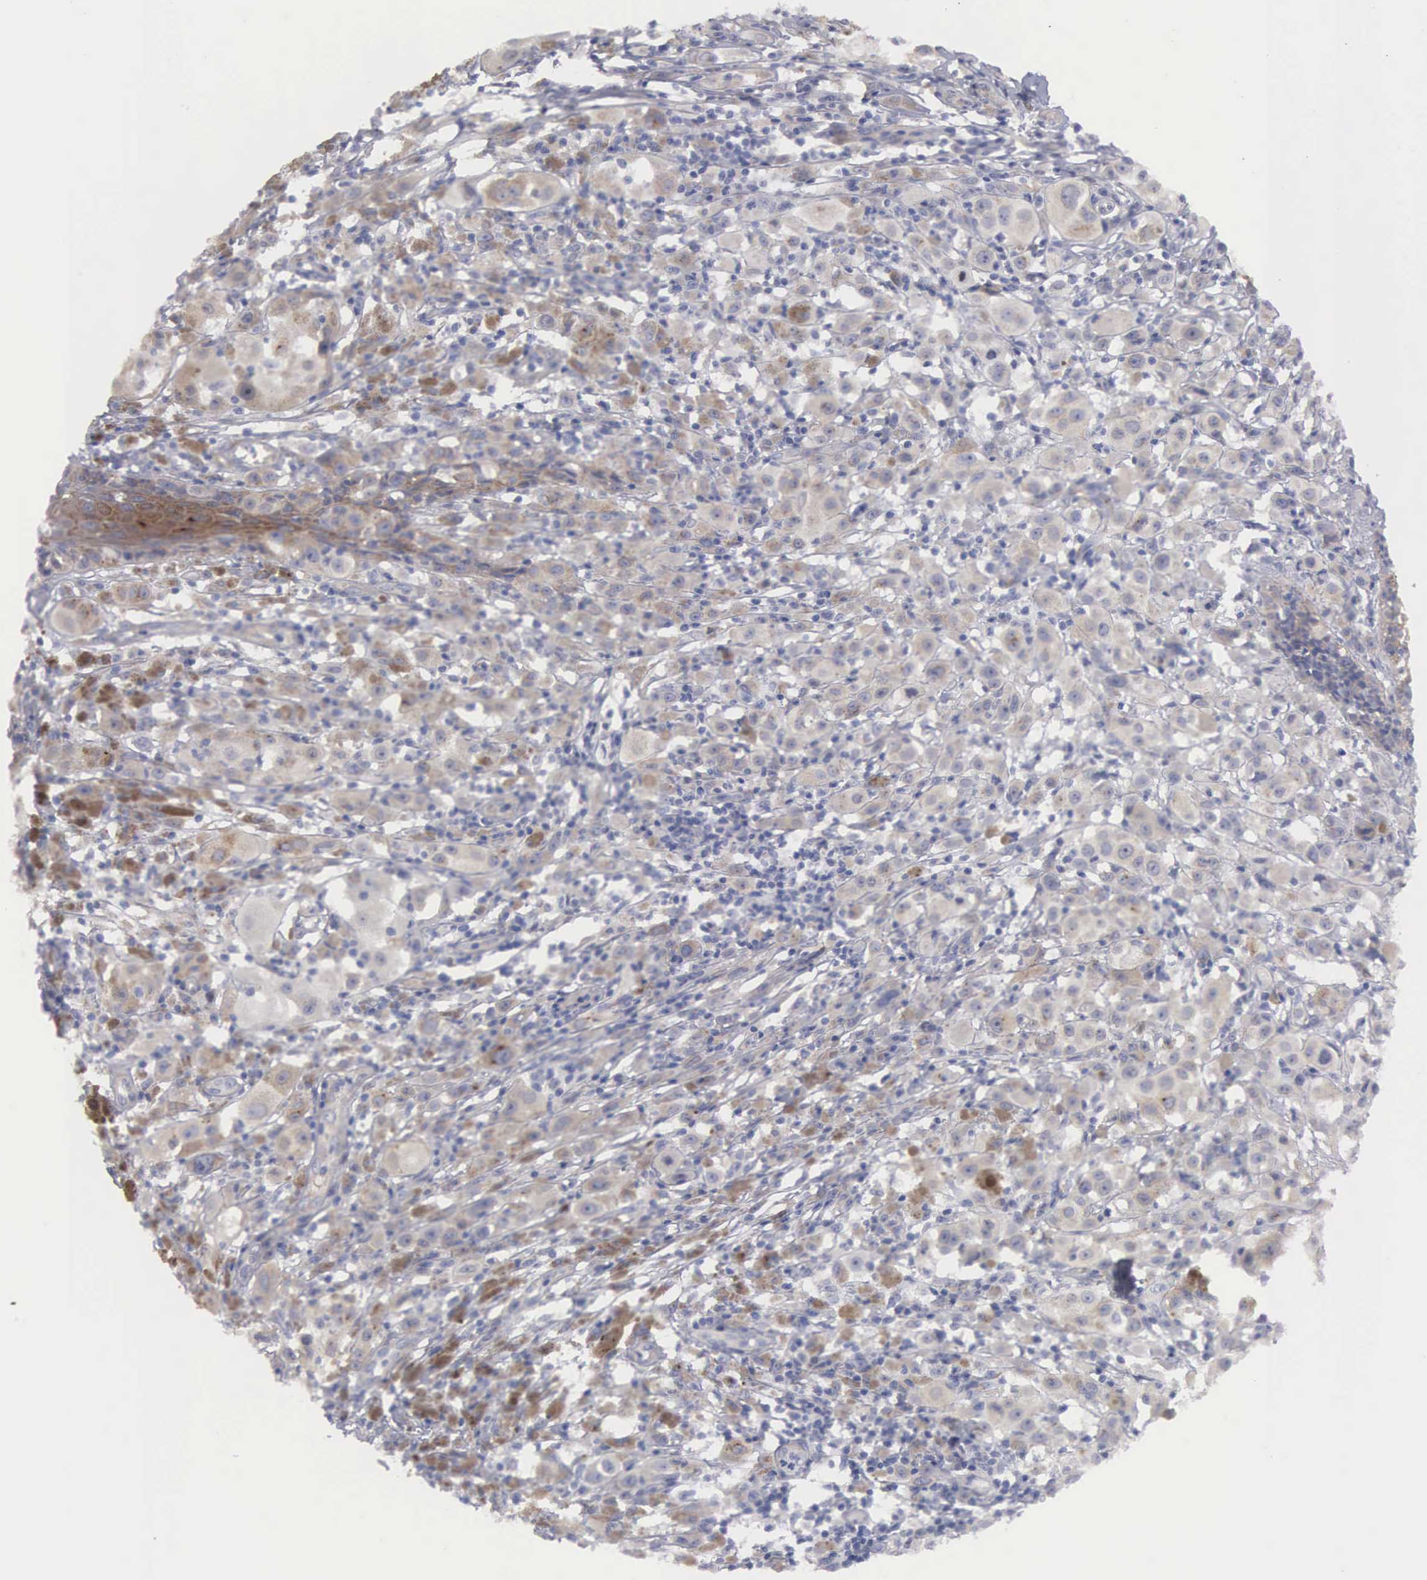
{"staining": {"intensity": "weak", "quantity": ">75%", "location": "cytoplasmic/membranous"}, "tissue": "melanoma", "cell_type": "Tumor cells", "image_type": "cancer", "snomed": [{"axis": "morphology", "description": "Malignant melanoma, NOS"}, {"axis": "topography", "description": "Skin"}], "caption": "Malignant melanoma stained for a protein displays weak cytoplasmic/membranous positivity in tumor cells.", "gene": "CEP170B", "patient": {"sex": "female", "age": 52}}